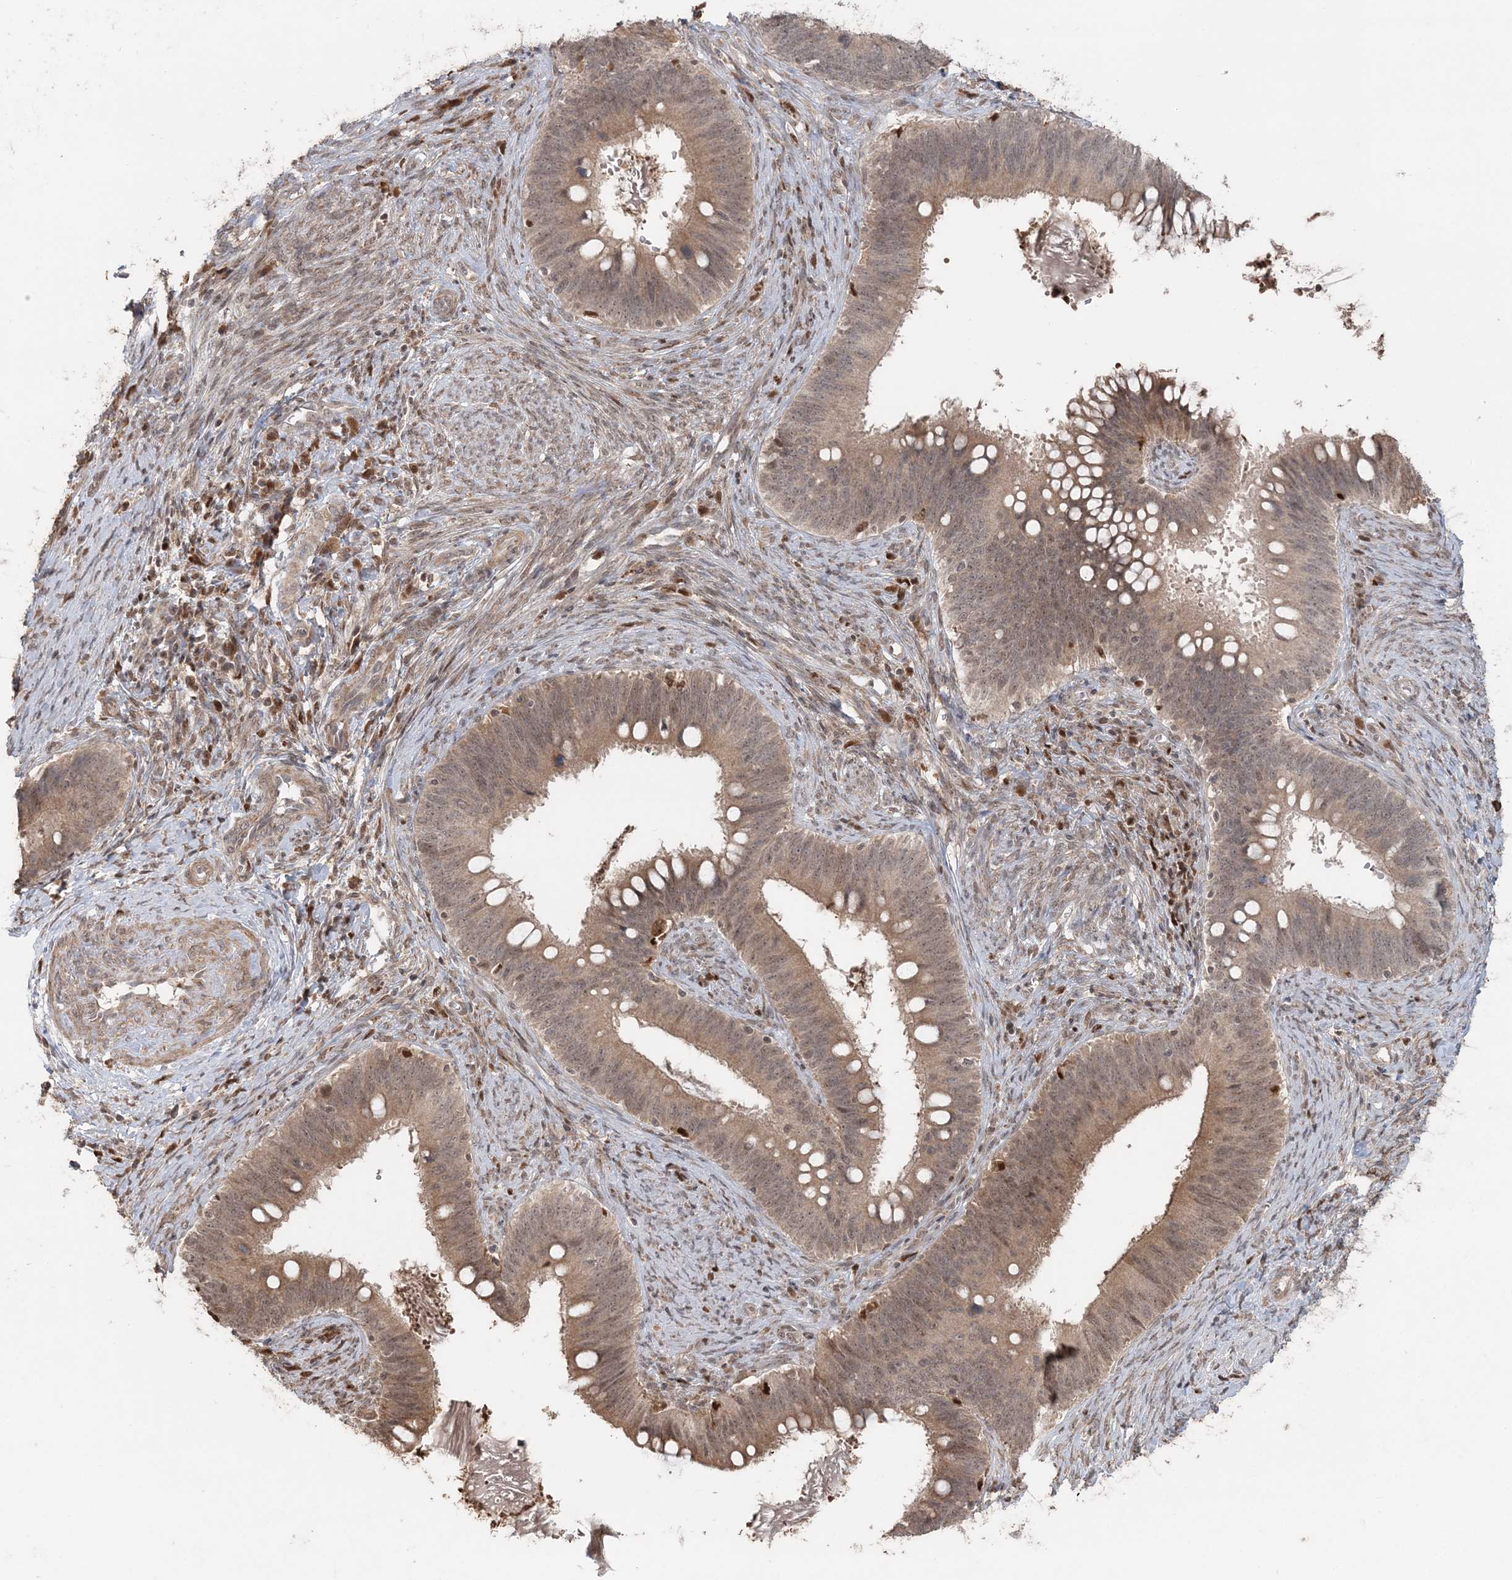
{"staining": {"intensity": "weak", "quantity": ">75%", "location": "cytoplasmic/membranous"}, "tissue": "cervical cancer", "cell_type": "Tumor cells", "image_type": "cancer", "snomed": [{"axis": "morphology", "description": "Adenocarcinoma, NOS"}, {"axis": "topography", "description": "Cervix"}], "caption": "The histopathology image reveals immunohistochemical staining of cervical adenocarcinoma. There is weak cytoplasmic/membranous staining is seen in approximately >75% of tumor cells.", "gene": "SLU7", "patient": {"sex": "female", "age": 42}}